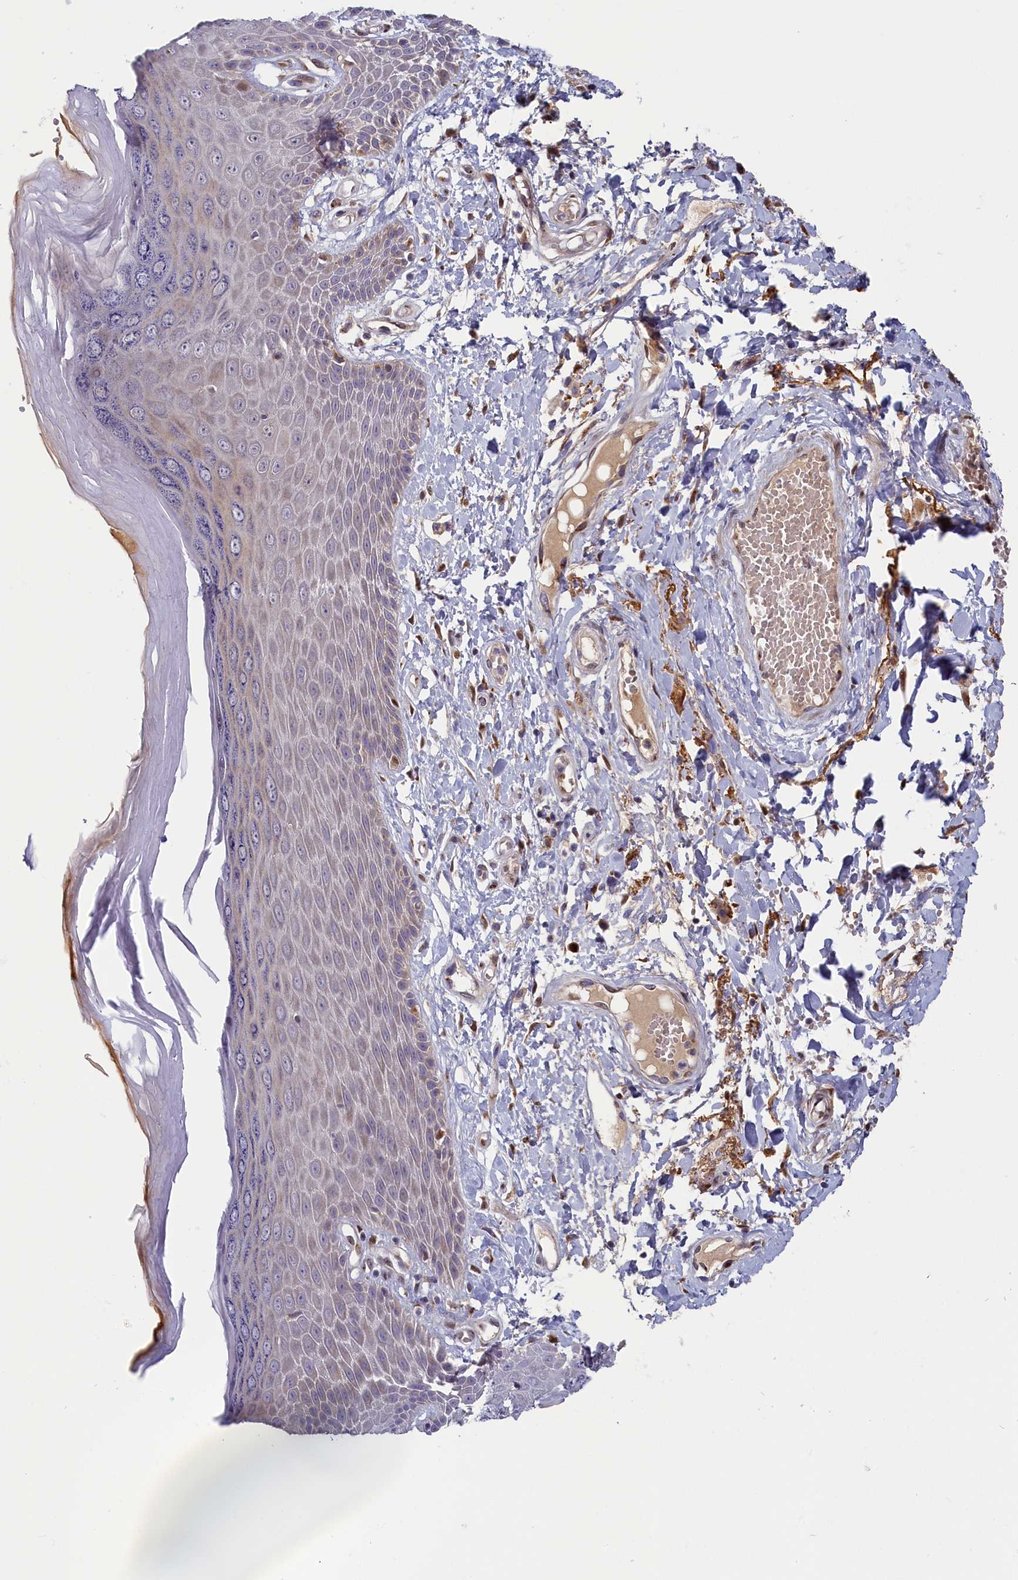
{"staining": {"intensity": "moderate", "quantity": "<25%", "location": "nuclear"}, "tissue": "skin", "cell_type": "Epidermal cells", "image_type": "normal", "snomed": [{"axis": "morphology", "description": "Normal tissue, NOS"}, {"axis": "topography", "description": "Anal"}], "caption": "Epidermal cells reveal moderate nuclear positivity in about <25% of cells in benign skin. Using DAB (brown) and hematoxylin (blue) stains, captured at high magnification using brightfield microscopy.", "gene": "CHST12", "patient": {"sex": "male", "age": 78}}